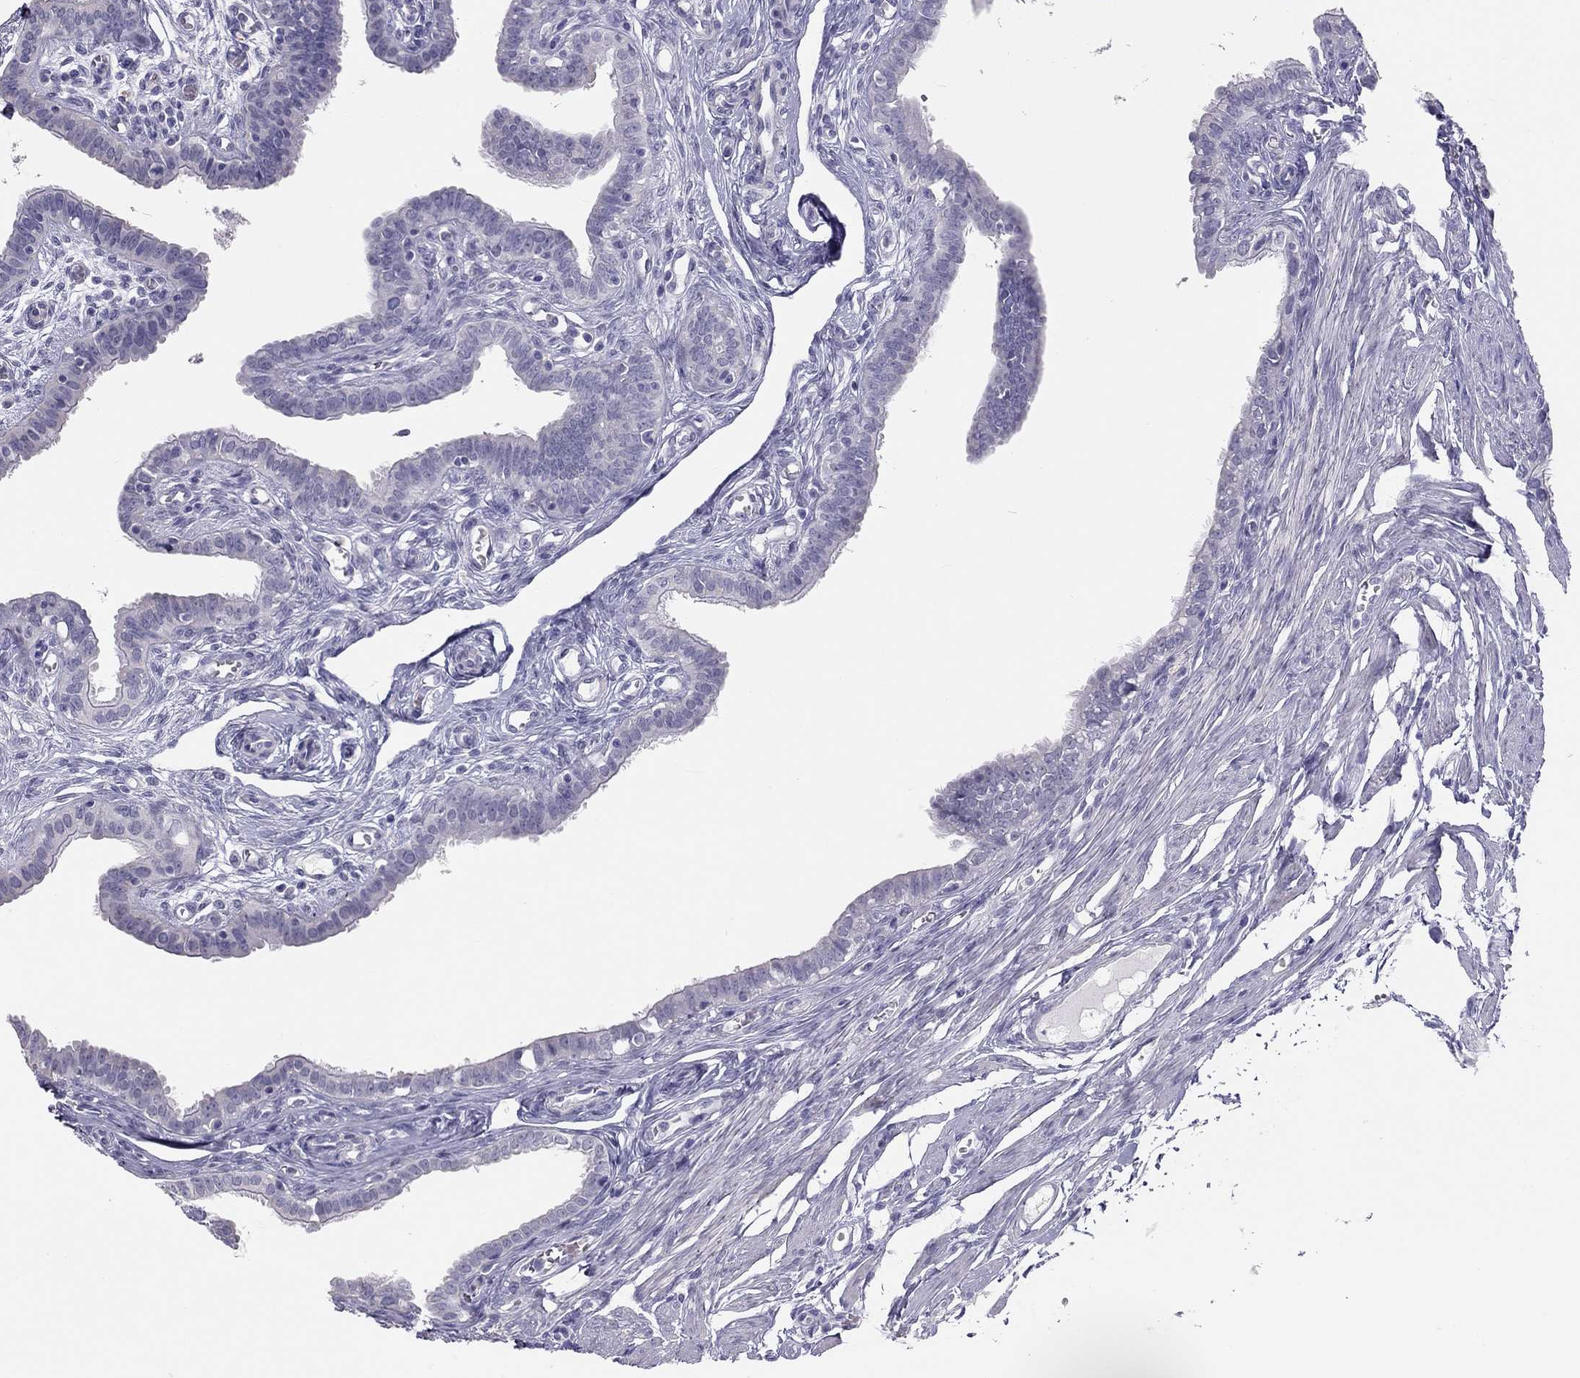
{"staining": {"intensity": "negative", "quantity": "none", "location": "none"}, "tissue": "fallopian tube", "cell_type": "Glandular cells", "image_type": "normal", "snomed": [{"axis": "morphology", "description": "Normal tissue, NOS"}, {"axis": "morphology", "description": "Carcinoma, endometroid"}, {"axis": "topography", "description": "Fallopian tube"}, {"axis": "topography", "description": "Ovary"}], "caption": "High power microscopy histopathology image of an immunohistochemistry micrograph of benign fallopian tube, revealing no significant positivity in glandular cells.", "gene": "SPATA12", "patient": {"sex": "female", "age": 42}}